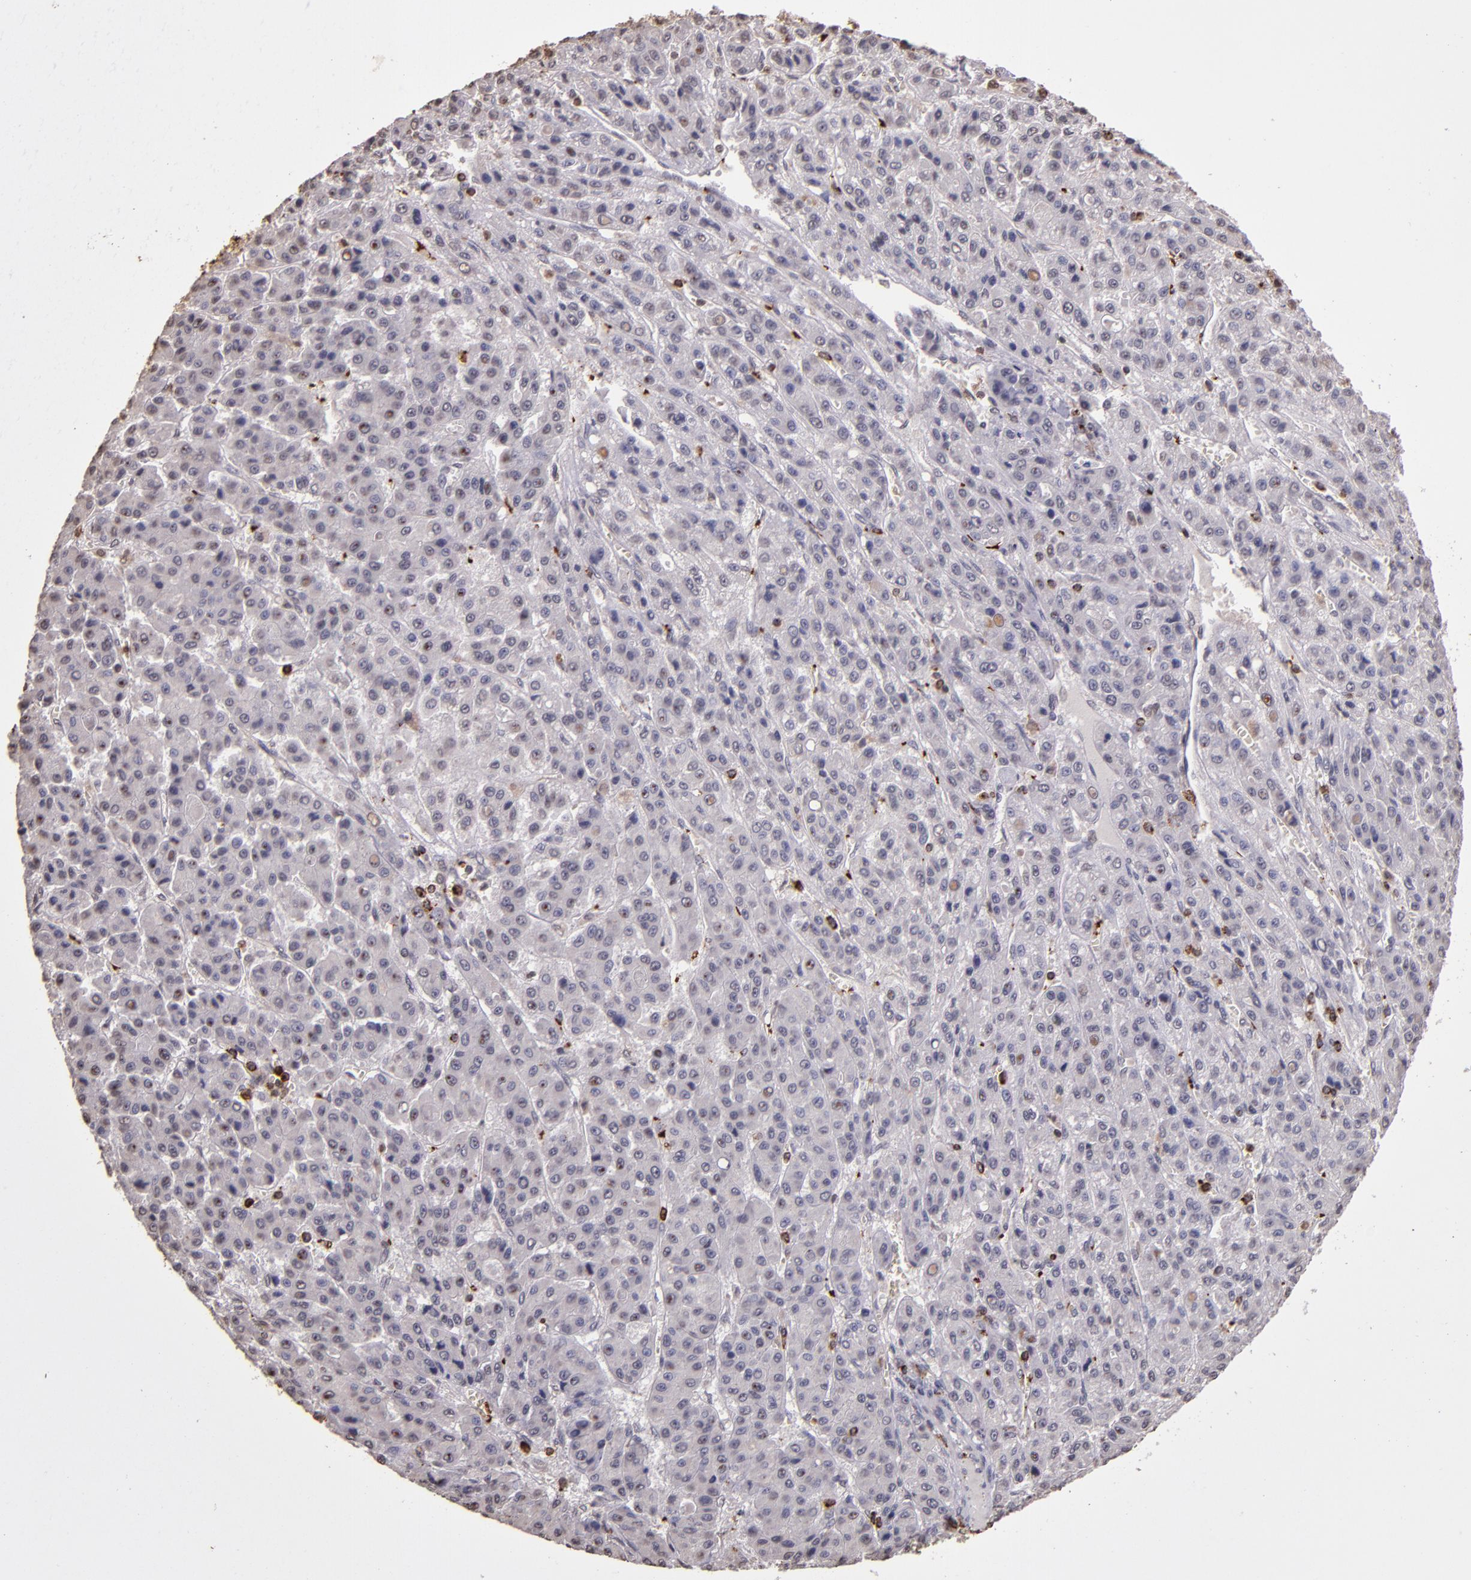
{"staining": {"intensity": "negative", "quantity": "none", "location": "none"}, "tissue": "liver cancer", "cell_type": "Tumor cells", "image_type": "cancer", "snomed": [{"axis": "morphology", "description": "Carcinoma, Hepatocellular, NOS"}, {"axis": "topography", "description": "Liver"}], "caption": "This image is of hepatocellular carcinoma (liver) stained with immunohistochemistry to label a protein in brown with the nuclei are counter-stained blue. There is no staining in tumor cells.", "gene": "SLC2A3", "patient": {"sex": "male", "age": 70}}